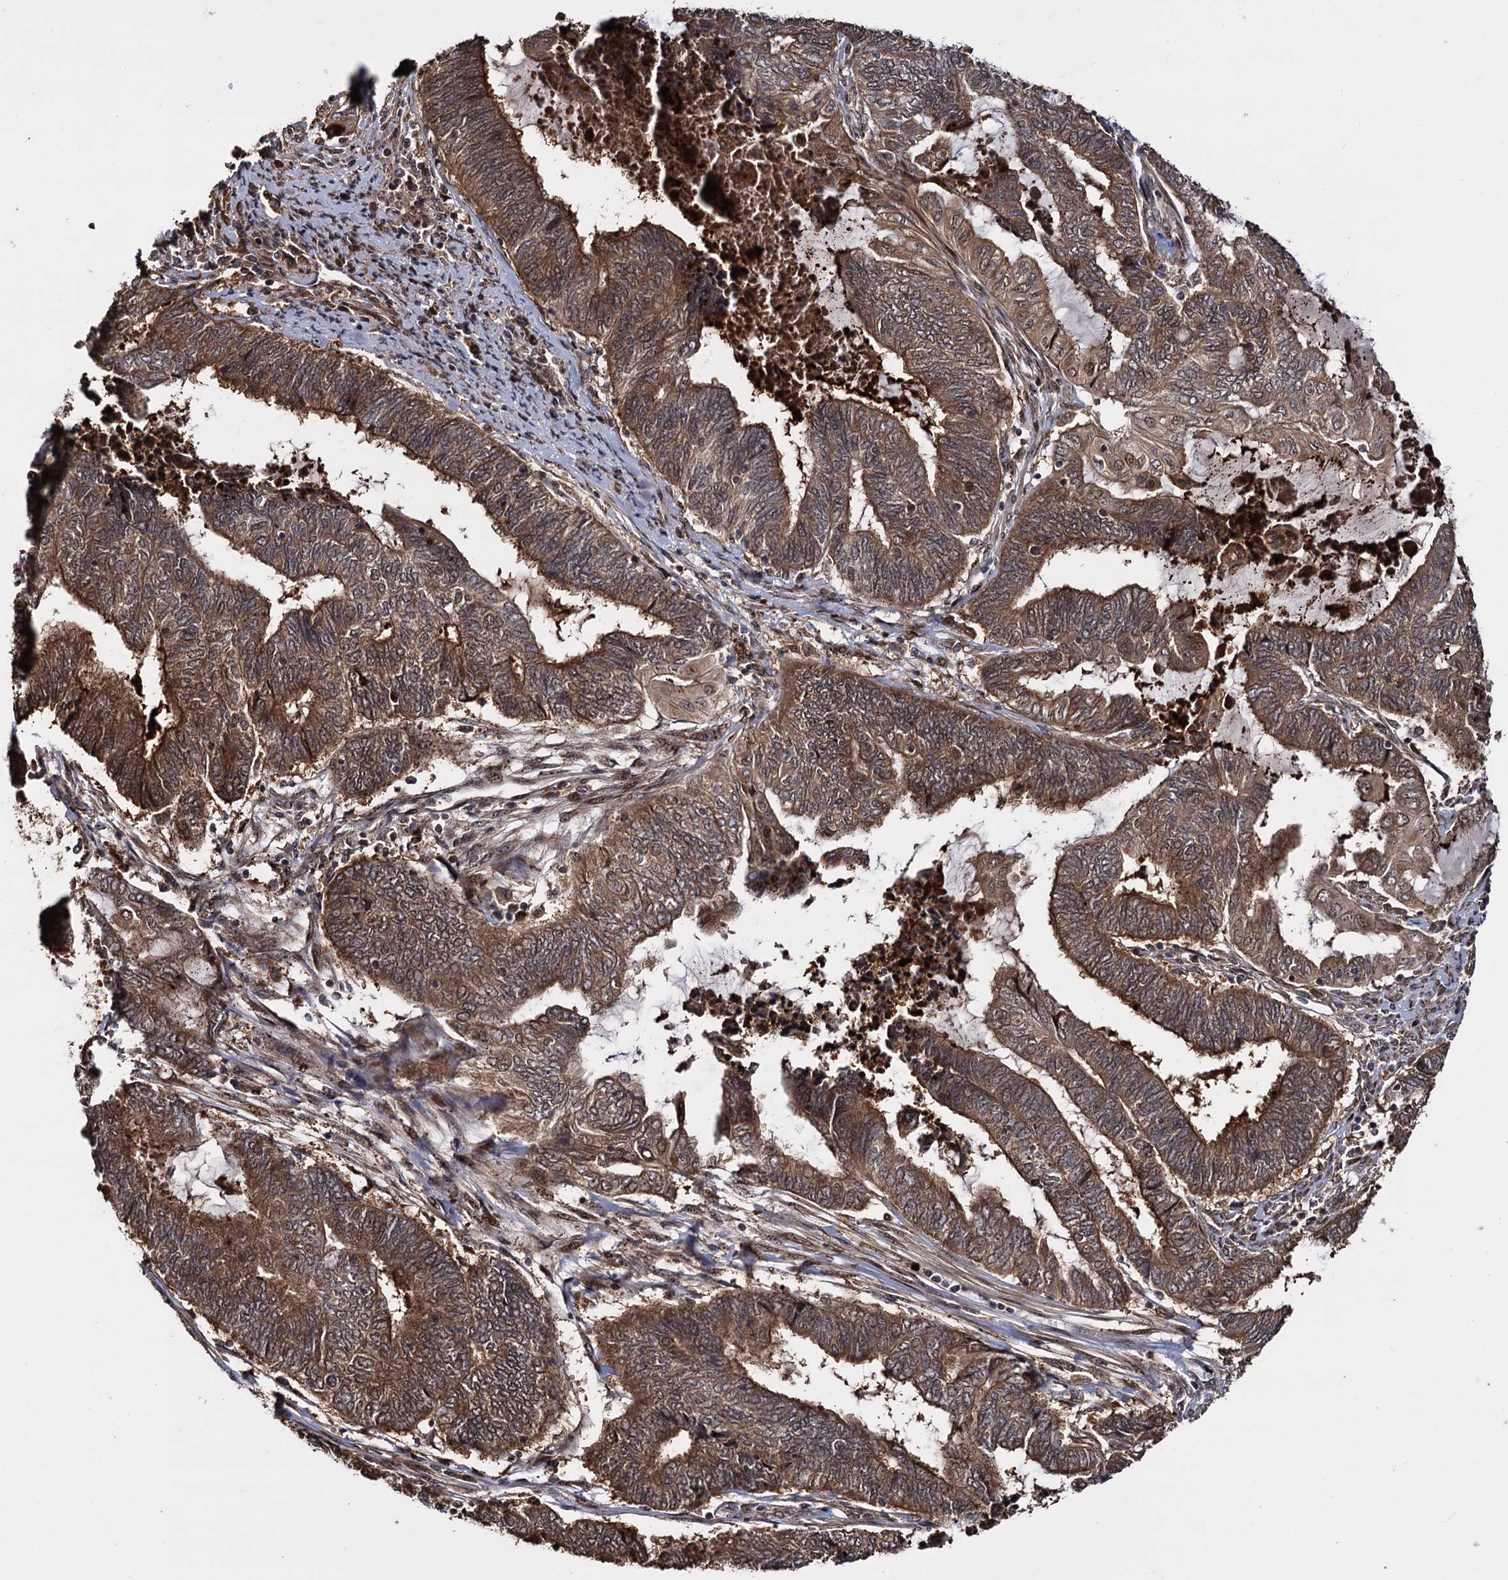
{"staining": {"intensity": "strong", "quantity": ">75%", "location": "cytoplasmic/membranous"}, "tissue": "endometrial cancer", "cell_type": "Tumor cells", "image_type": "cancer", "snomed": [{"axis": "morphology", "description": "Adenocarcinoma, NOS"}, {"axis": "topography", "description": "Uterus"}, {"axis": "topography", "description": "Endometrium"}], "caption": "This is a photomicrograph of immunohistochemistry (IHC) staining of endometrial cancer, which shows strong positivity in the cytoplasmic/membranous of tumor cells.", "gene": "PIGB", "patient": {"sex": "female", "age": 70}}